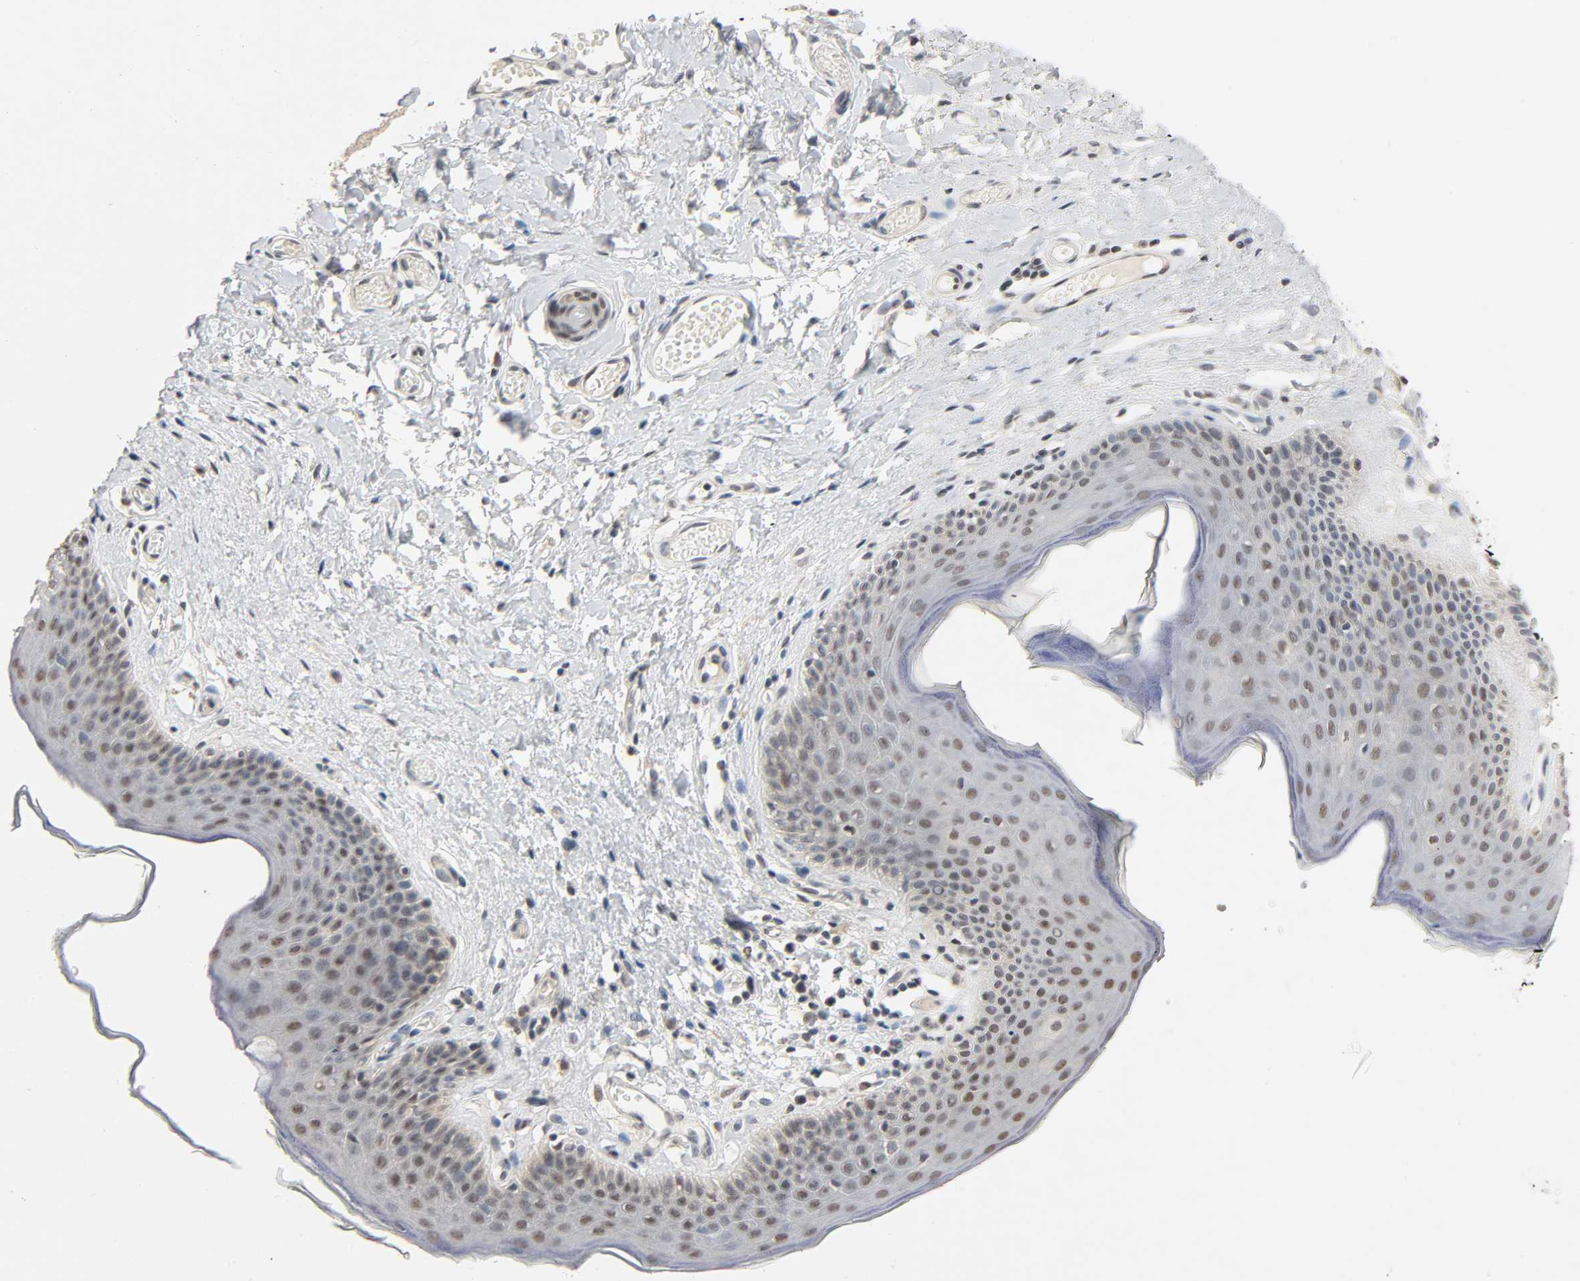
{"staining": {"intensity": "weak", "quantity": "25%-75%", "location": "nuclear"}, "tissue": "skin", "cell_type": "Epidermal cells", "image_type": "normal", "snomed": [{"axis": "morphology", "description": "Normal tissue, NOS"}, {"axis": "morphology", "description": "Inflammation, NOS"}, {"axis": "topography", "description": "Vulva"}], "caption": "Immunohistochemical staining of unremarkable human skin displays low levels of weak nuclear staining in about 25%-75% of epidermal cells. Nuclei are stained in blue.", "gene": "MAPKAPK5", "patient": {"sex": "female", "age": 84}}